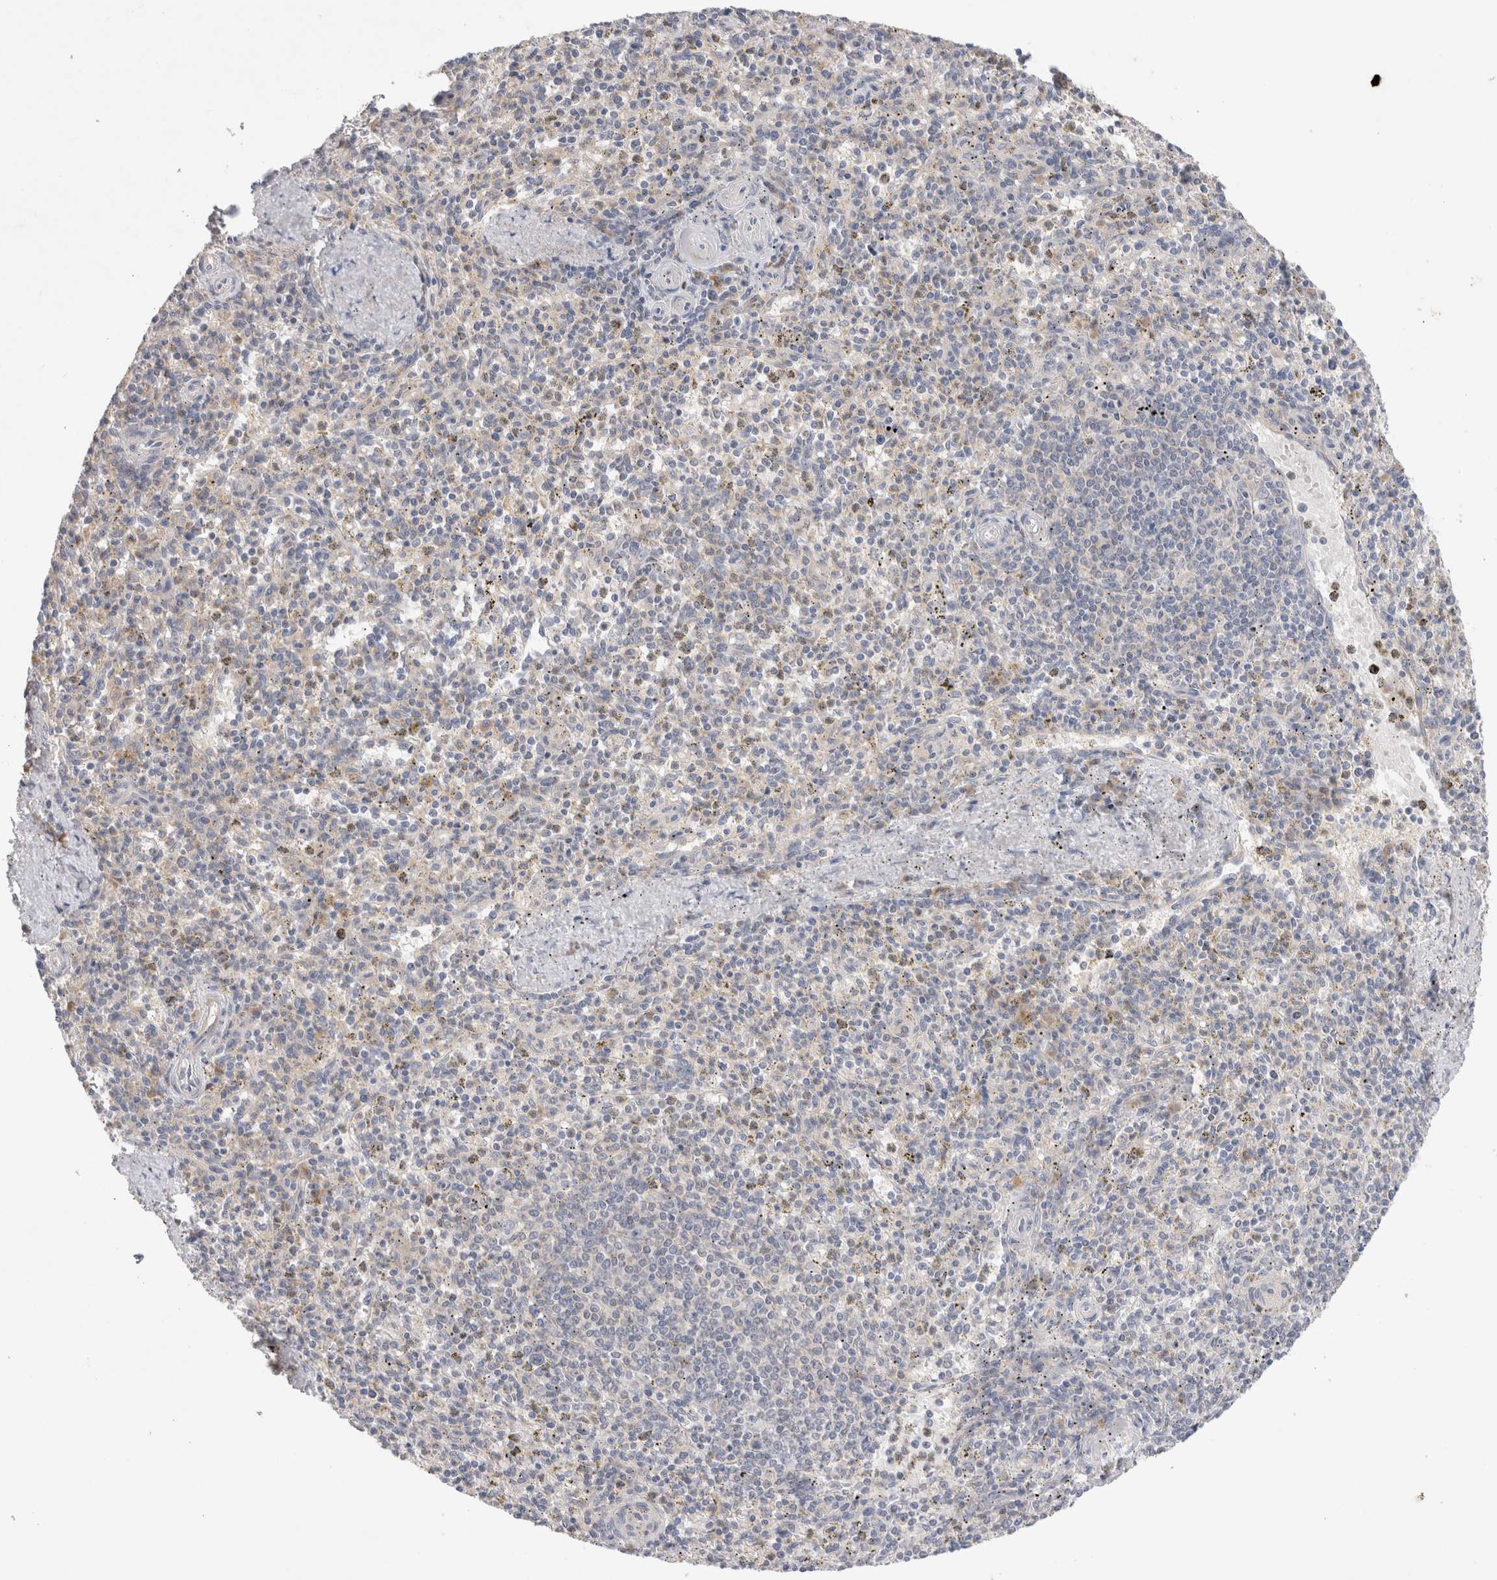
{"staining": {"intensity": "weak", "quantity": "<25%", "location": "cytoplasmic/membranous"}, "tissue": "spleen", "cell_type": "Cells in red pulp", "image_type": "normal", "snomed": [{"axis": "morphology", "description": "Normal tissue, NOS"}, {"axis": "topography", "description": "Spleen"}], "caption": "Normal spleen was stained to show a protein in brown. There is no significant staining in cells in red pulp. (DAB IHC with hematoxylin counter stain).", "gene": "GAS1", "patient": {"sex": "male", "age": 72}}